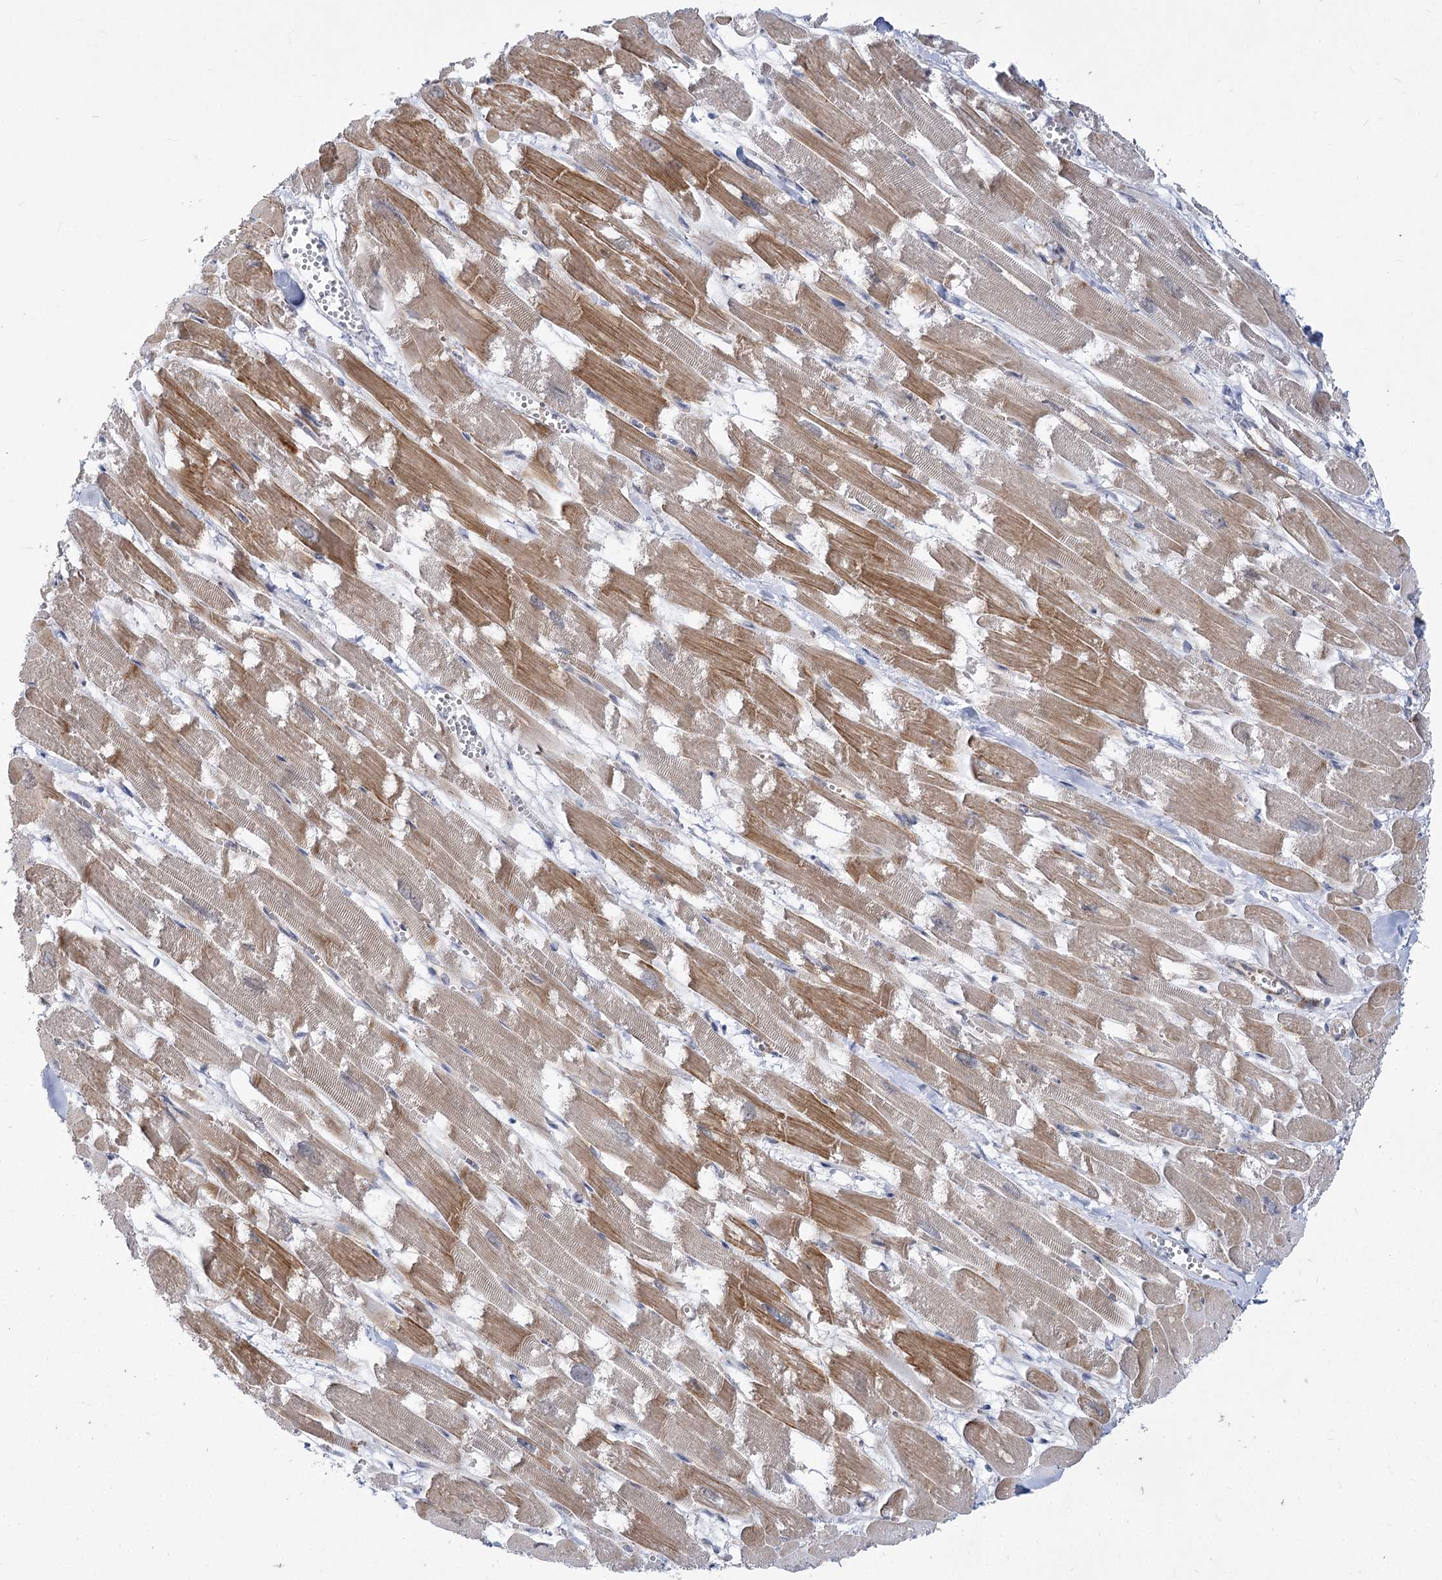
{"staining": {"intensity": "moderate", "quantity": ">75%", "location": "cytoplasmic/membranous"}, "tissue": "heart muscle", "cell_type": "Cardiomyocytes", "image_type": "normal", "snomed": [{"axis": "morphology", "description": "Normal tissue, NOS"}, {"axis": "topography", "description": "Heart"}], "caption": "Normal heart muscle was stained to show a protein in brown. There is medium levels of moderate cytoplasmic/membranous staining in approximately >75% of cardiomyocytes.", "gene": "ARSI", "patient": {"sex": "male", "age": 54}}